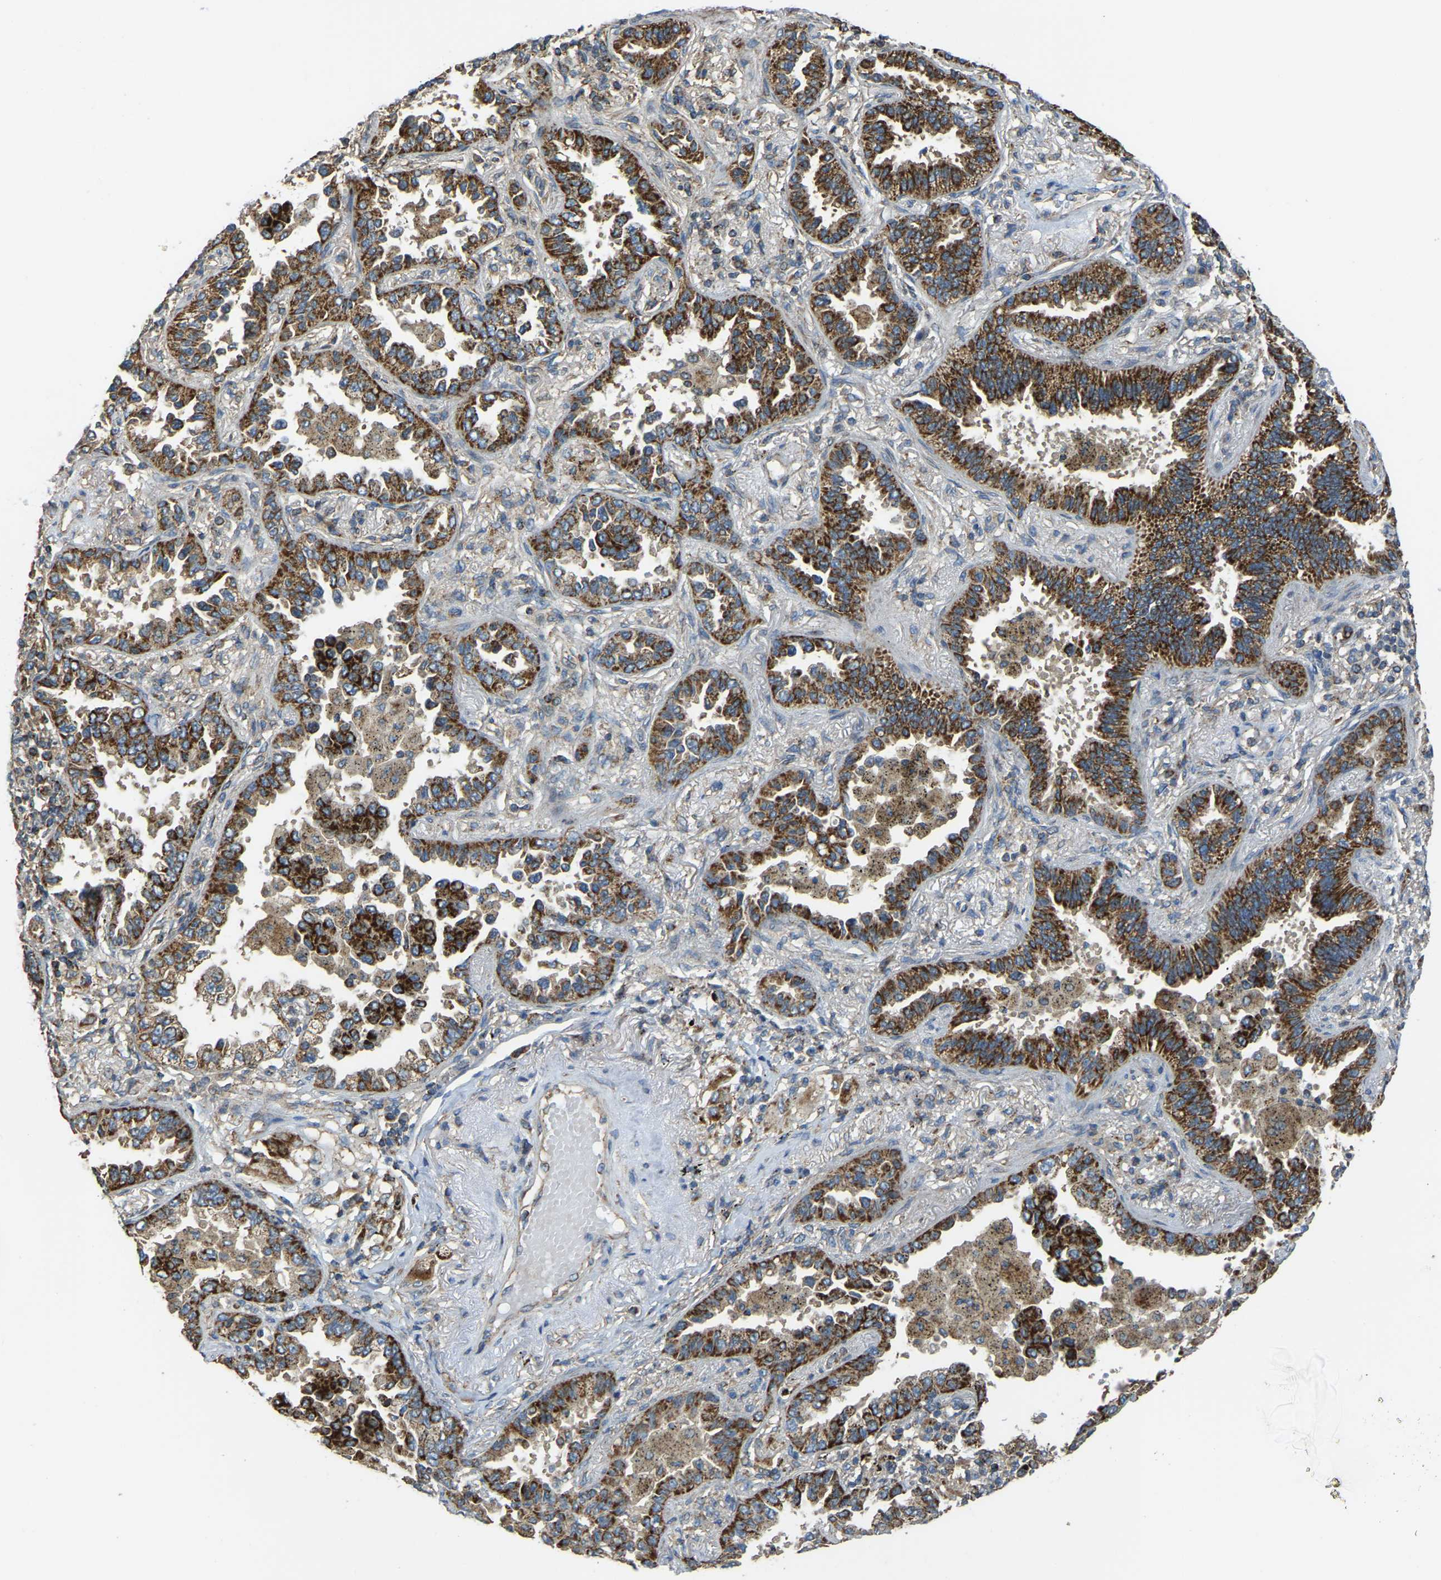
{"staining": {"intensity": "strong", "quantity": ">75%", "location": "cytoplasmic/membranous"}, "tissue": "lung cancer", "cell_type": "Tumor cells", "image_type": "cancer", "snomed": [{"axis": "morphology", "description": "Normal tissue, NOS"}, {"axis": "morphology", "description": "Adenocarcinoma, NOS"}, {"axis": "topography", "description": "Lung"}], "caption": "Protein staining shows strong cytoplasmic/membranous staining in approximately >75% of tumor cells in lung cancer.", "gene": "PSMD7", "patient": {"sex": "male", "age": 59}}